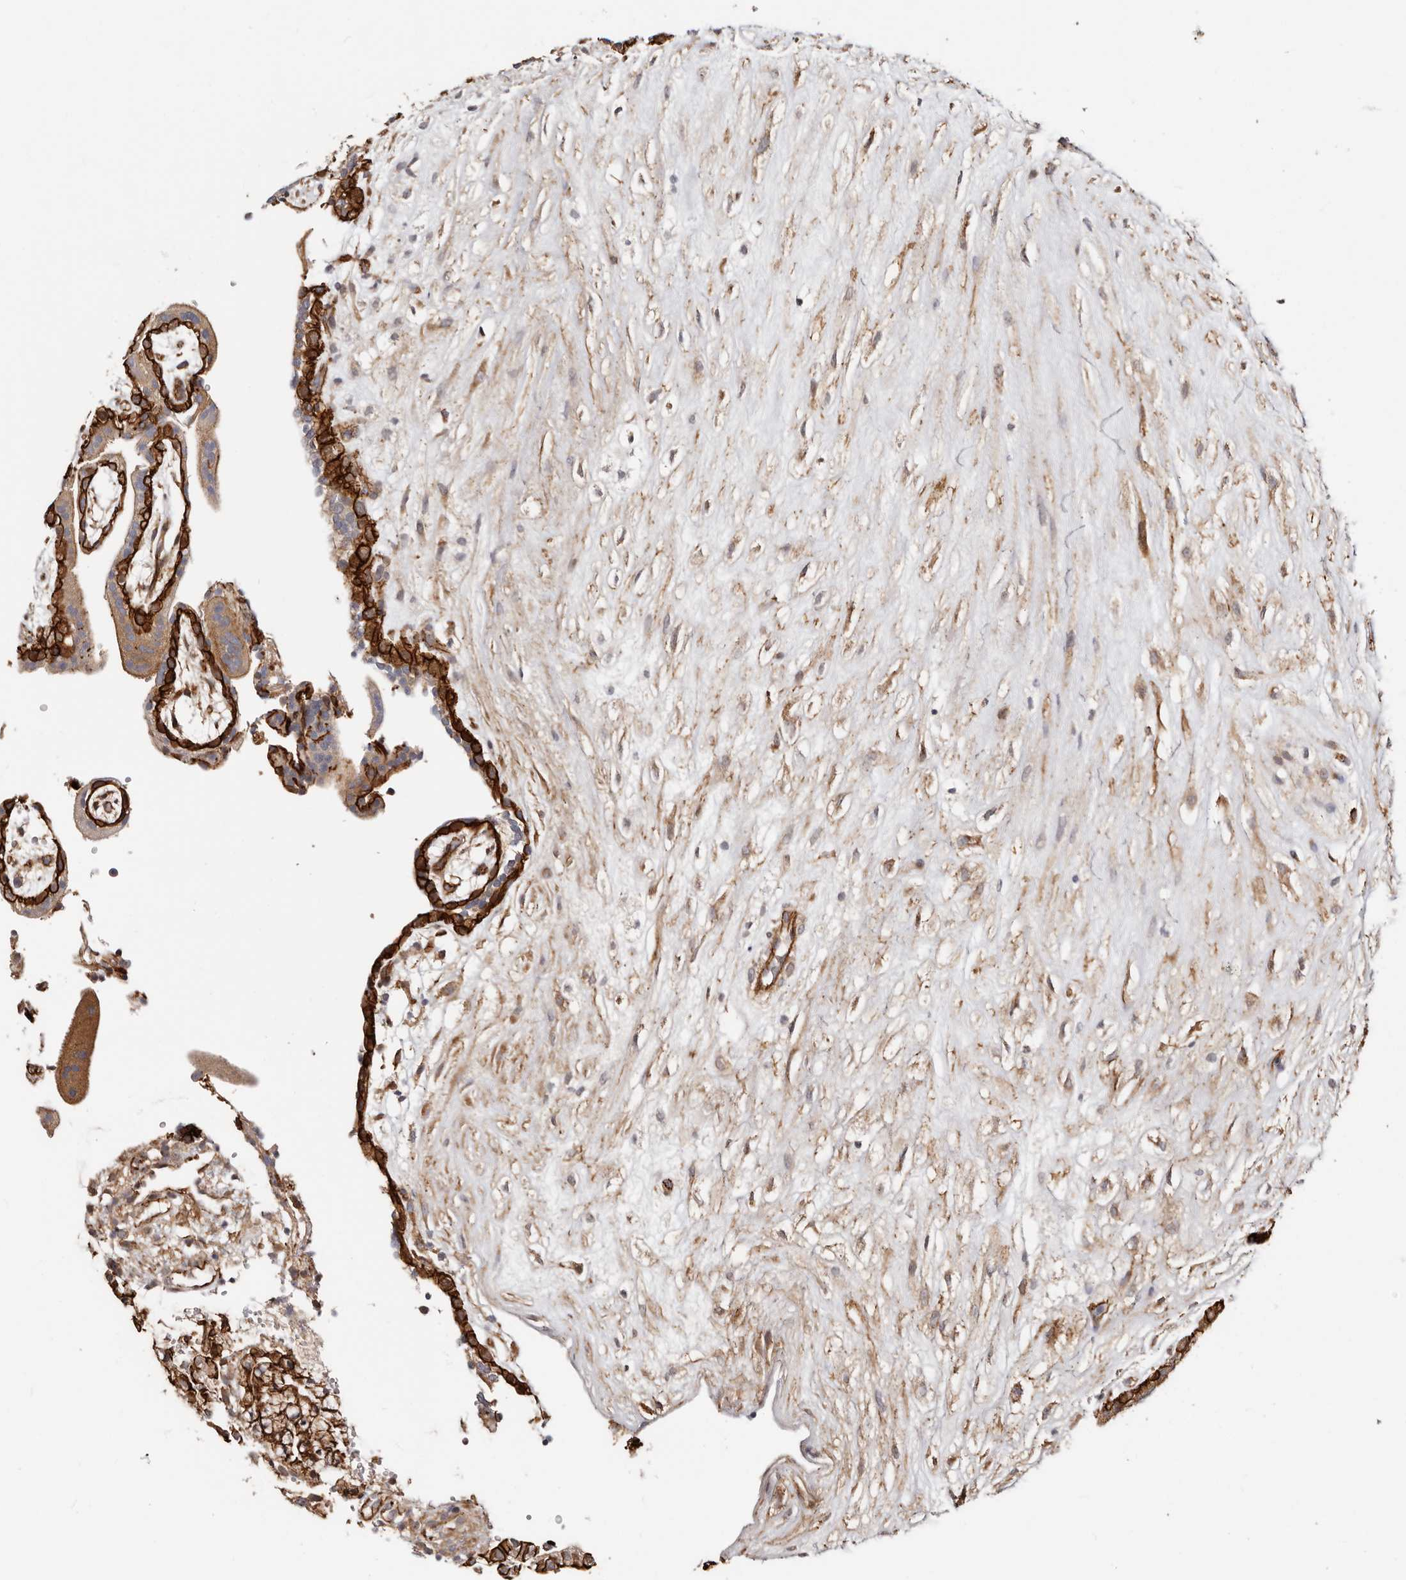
{"staining": {"intensity": "moderate", "quantity": ">75%", "location": "cytoplasmic/membranous"}, "tissue": "placenta", "cell_type": "Decidual cells", "image_type": "normal", "snomed": [{"axis": "morphology", "description": "Normal tissue, NOS"}, {"axis": "topography", "description": "Placenta"}], "caption": "Protein expression analysis of benign placenta demonstrates moderate cytoplasmic/membranous positivity in about >75% of decidual cells.", "gene": "CTNNB1", "patient": {"sex": "female", "age": 18}}